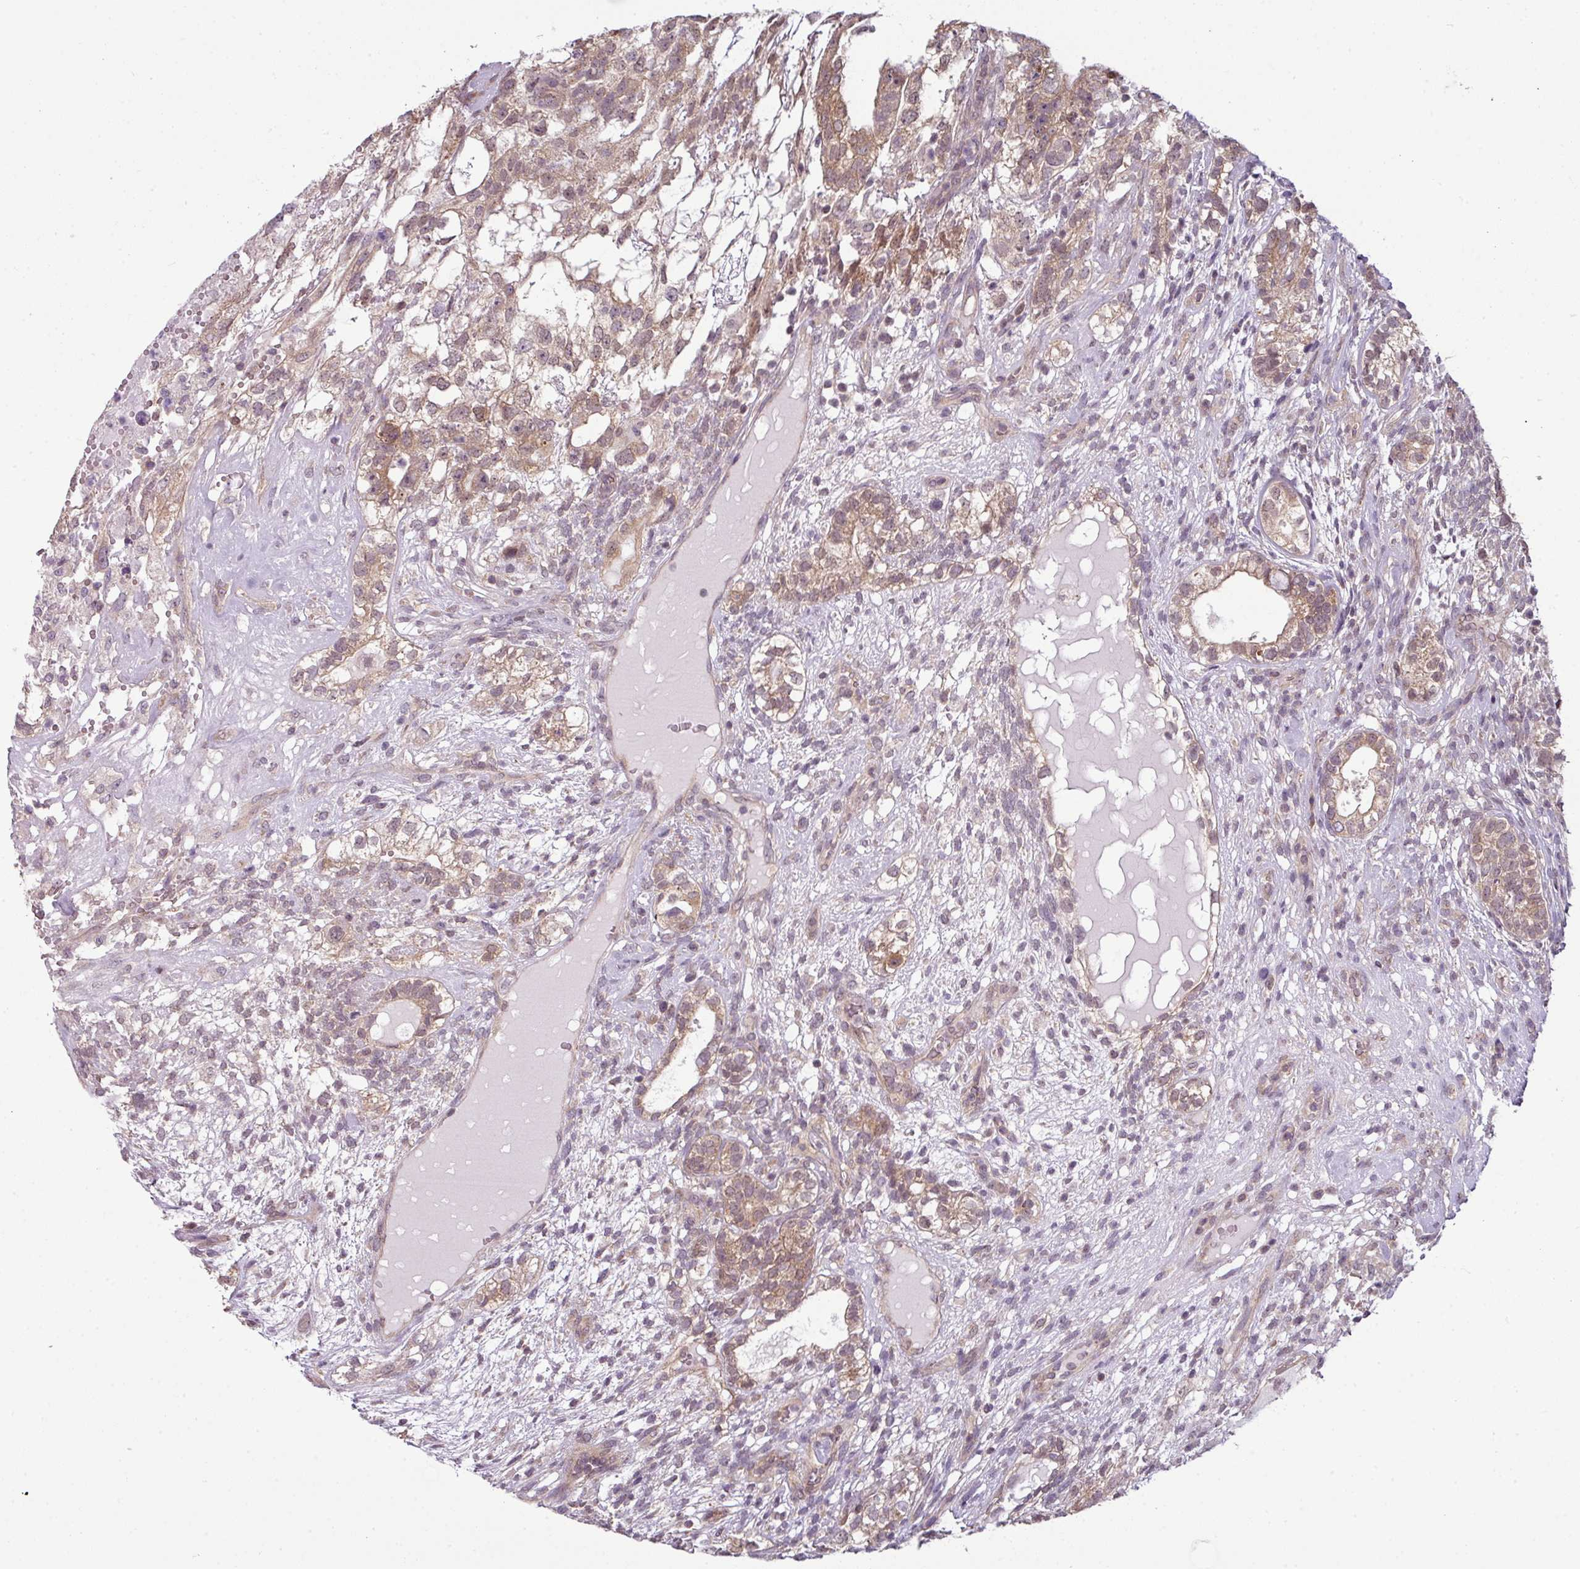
{"staining": {"intensity": "moderate", "quantity": ">75%", "location": "cytoplasmic/membranous,nuclear"}, "tissue": "testis cancer", "cell_type": "Tumor cells", "image_type": "cancer", "snomed": [{"axis": "morphology", "description": "Seminoma, NOS"}, {"axis": "morphology", "description": "Carcinoma, Embryonal, NOS"}, {"axis": "topography", "description": "Testis"}], "caption": "Testis embryonal carcinoma was stained to show a protein in brown. There is medium levels of moderate cytoplasmic/membranous and nuclear positivity in approximately >75% of tumor cells. The staining is performed using DAB brown chromogen to label protein expression. The nuclei are counter-stained blue using hematoxylin.", "gene": "DERPC", "patient": {"sex": "male", "age": 41}}